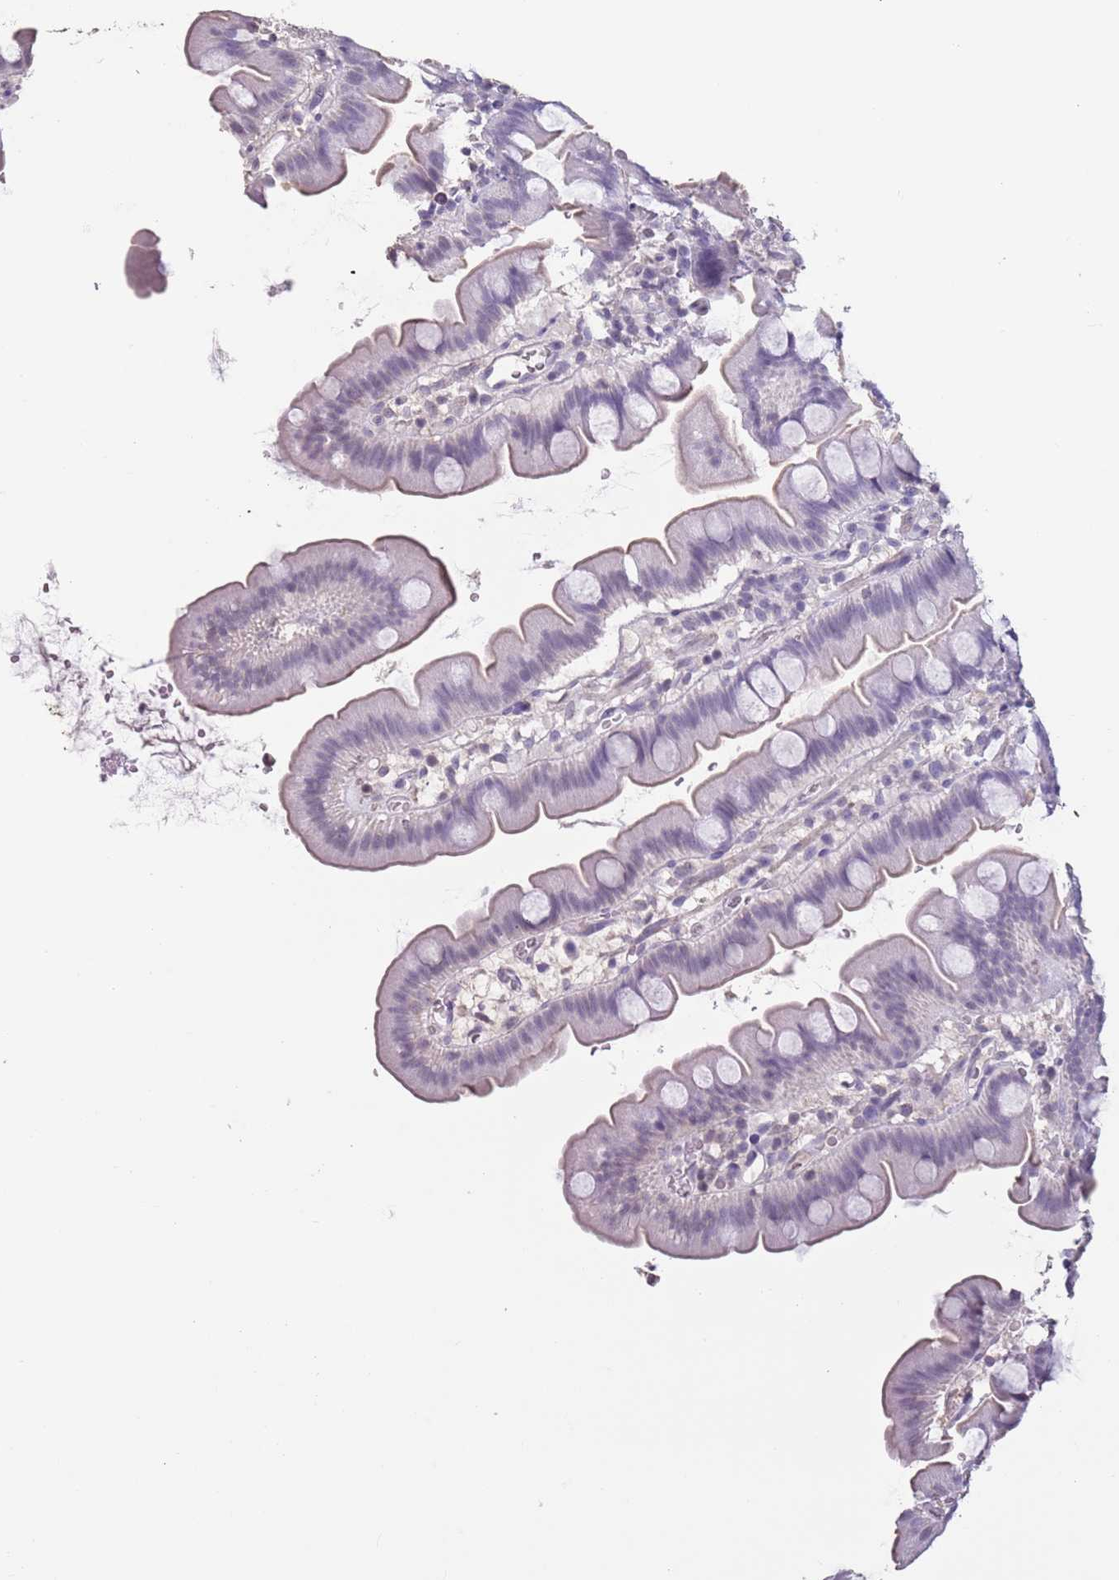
{"staining": {"intensity": "weak", "quantity": "<25%", "location": "cytoplasmic/membranous"}, "tissue": "small intestine", "cell_type": "Glandular cells", "image_type": "normal", "snomed": [{"axis": "morphology", "description": "Normal tissue, NOS"}, {"axis": "topography", "description": "Small intestine"}], "caption": "A micrograph of small intestine stained for a protein shows no brown staining in glandular cells.", "gene": "SUN5", "patient": {"sex": "female", "age": 68}}